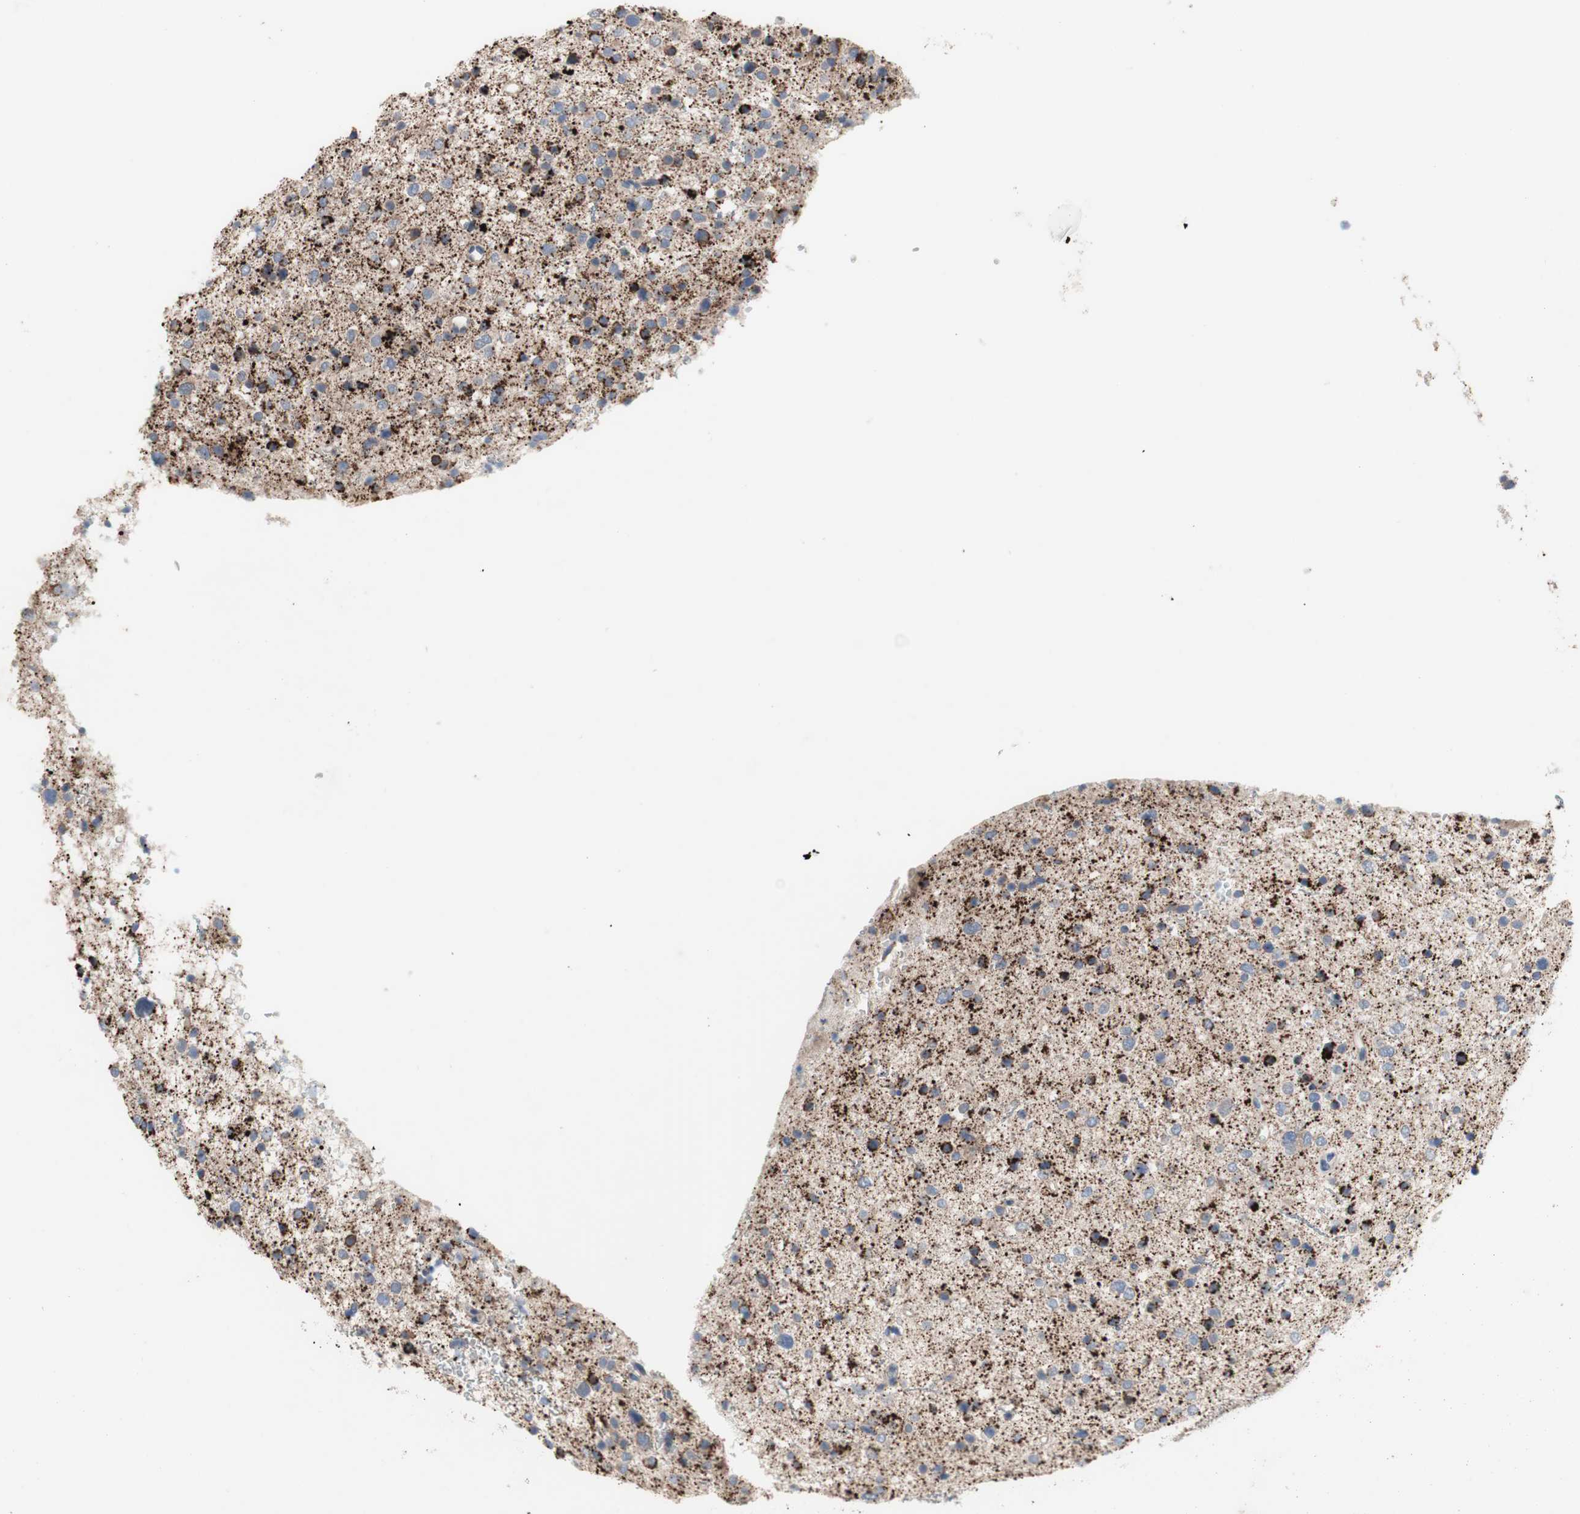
{"staining": {"intensity": "negative", "quantity": "none", "location": "none"}, "tissue": "glioma", "cell_type": "Tumor cells", "image_type": "cancer", "snomed": [{"axis": "morphology", "description": "Glioma, malignant, Low grade"}, {"axis": "topography", "description": "Brain"}], "caption": "A high-resolution micrograph shows immunohistochemistry (IHC) staining of glioma, which shows no significant expression in tumor cells.", "gene": "TTC14", "patient": {"sex": "female", "age": 37}}